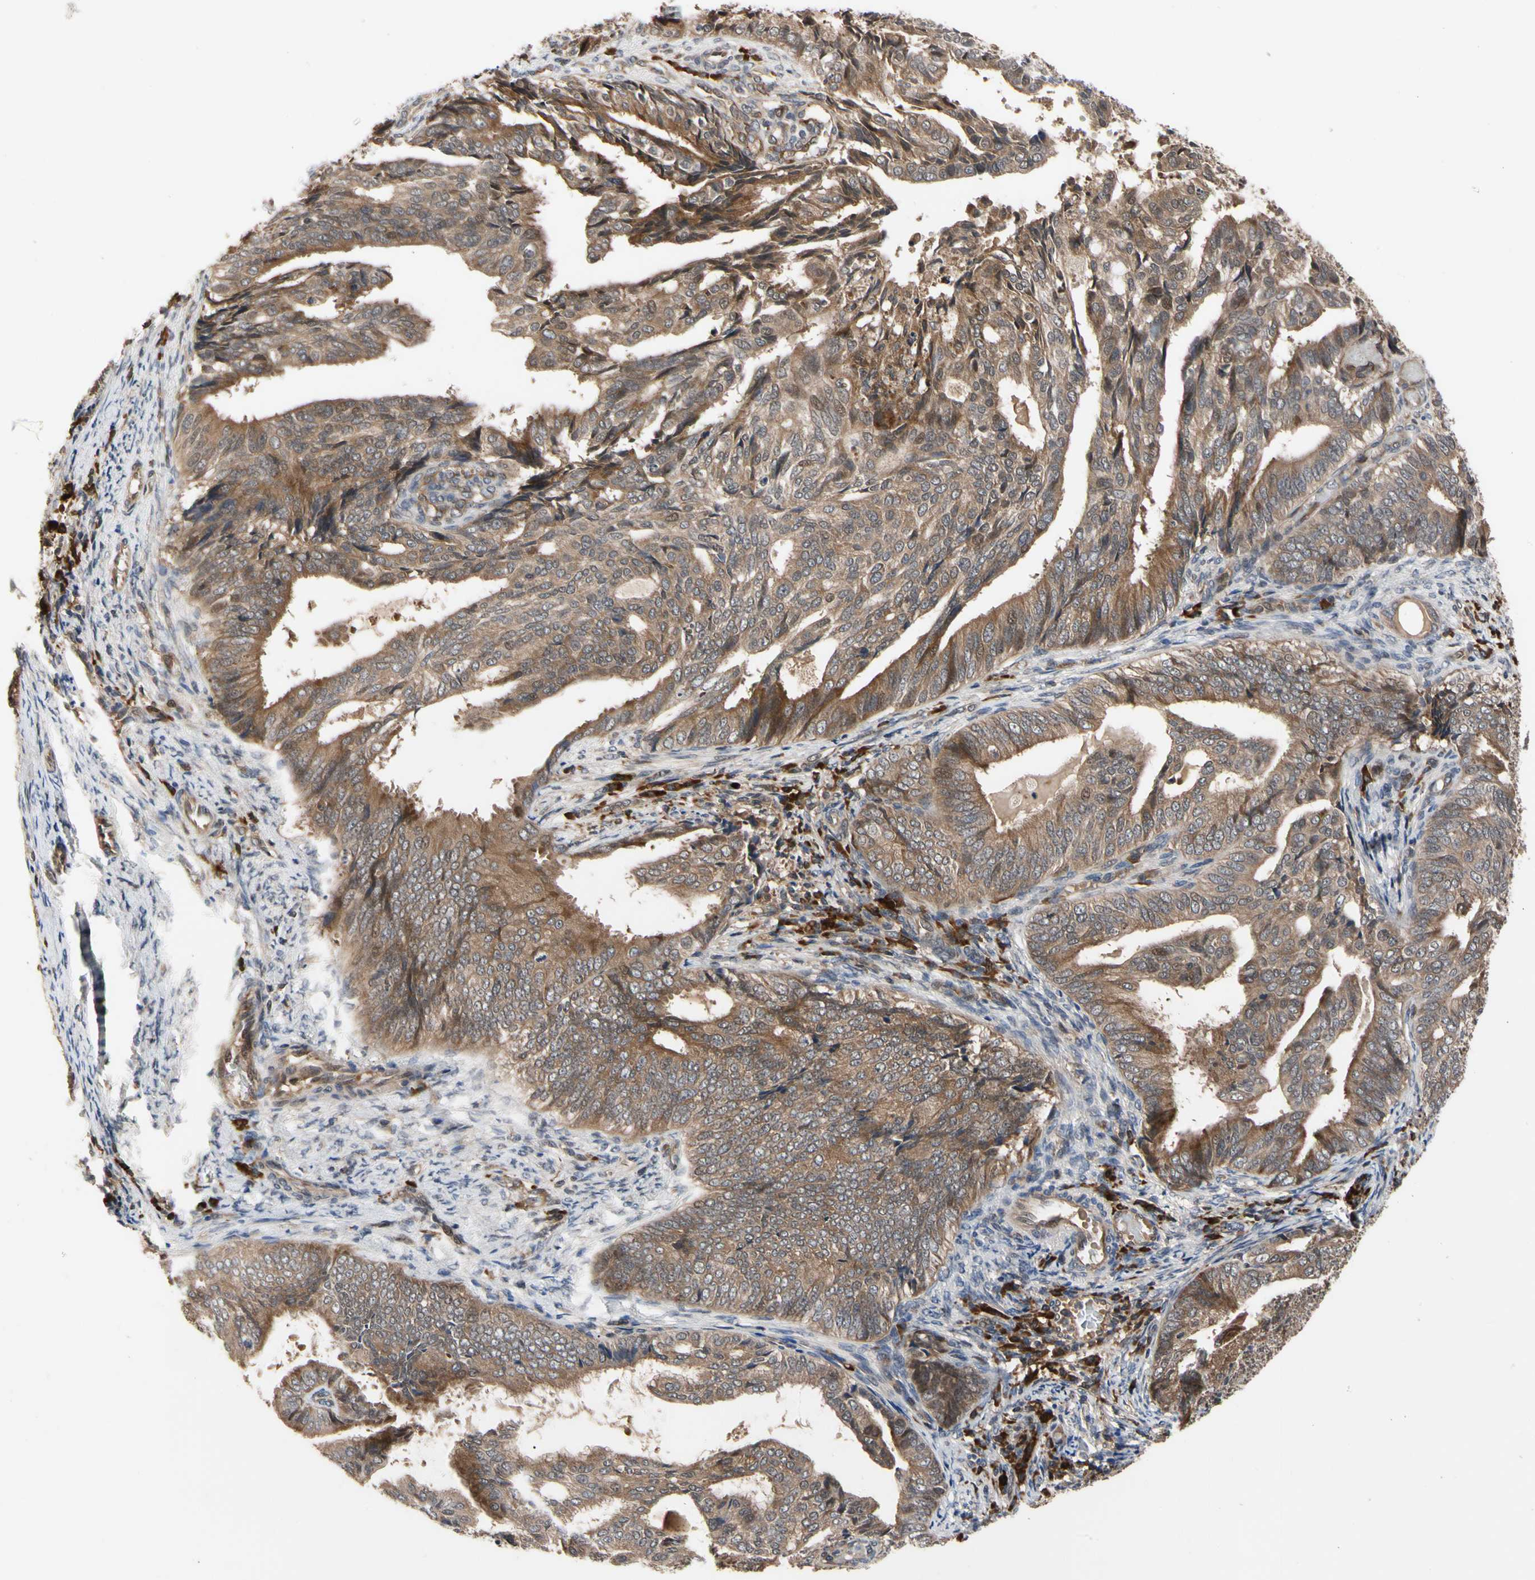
{"staining": {"intensity": "moderate", "quantity": ">75%", "location": "cytoplasmic/membranous"}, "tissue": "endometrial cancer", "cell_type": "Tumor cells", "image_type": "cancer", "snomed": [{"axis": "morphology", "description": "Adenocarcinoma, NOS"}, {"axis": "topography", "description": "Endometrium"}], "caption": "About >75% of tumor cells in endometrial cancer (adenocarcinoma) reveal moderate cytoplasmic/membranous protein positivity as visualized by brown immunohistochemical staining.", "gene": "CYTIP", "patient": {"sex": "female", "age": 58}}